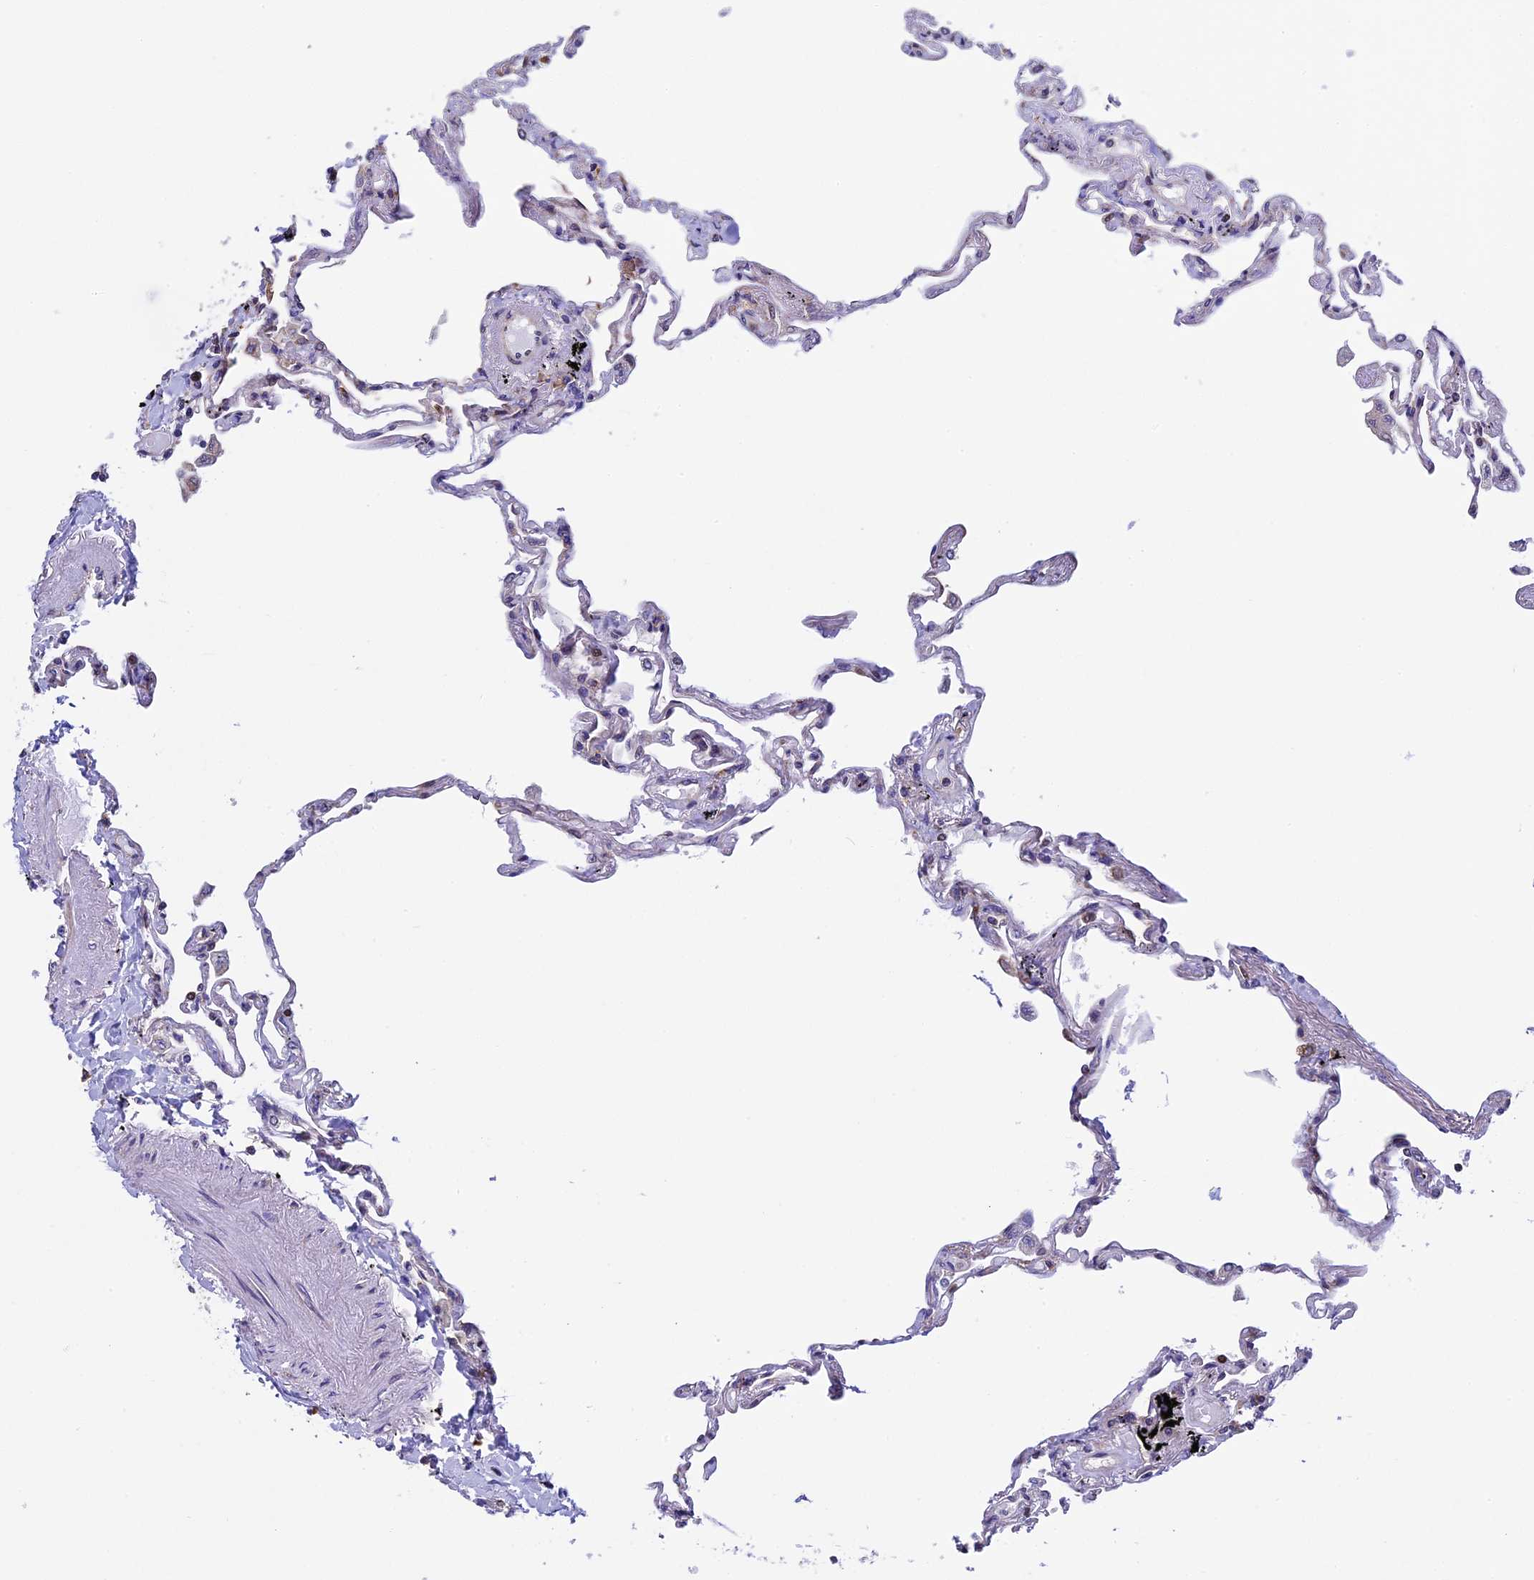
{"staining": {"intensity": "moderate", "quantity": "<25%", "location": "cytoplasmic/membranous"}, "tissue": "lung", "cell_type": "Alveolar cells", "image_type": "normal", "snomed": [{"axis": "morphology", "description": "Normal tissue, NOS"}, {"axis": "topography", "description": "Lung"}], "caption": "Protein positivity by IHC shows moderate cytoplasmic/membranous expression in approximately <25% of alveolar cells in normal lung.", "gene": "SLC9A5", "patient": {"sex": "female", "age": 67}}